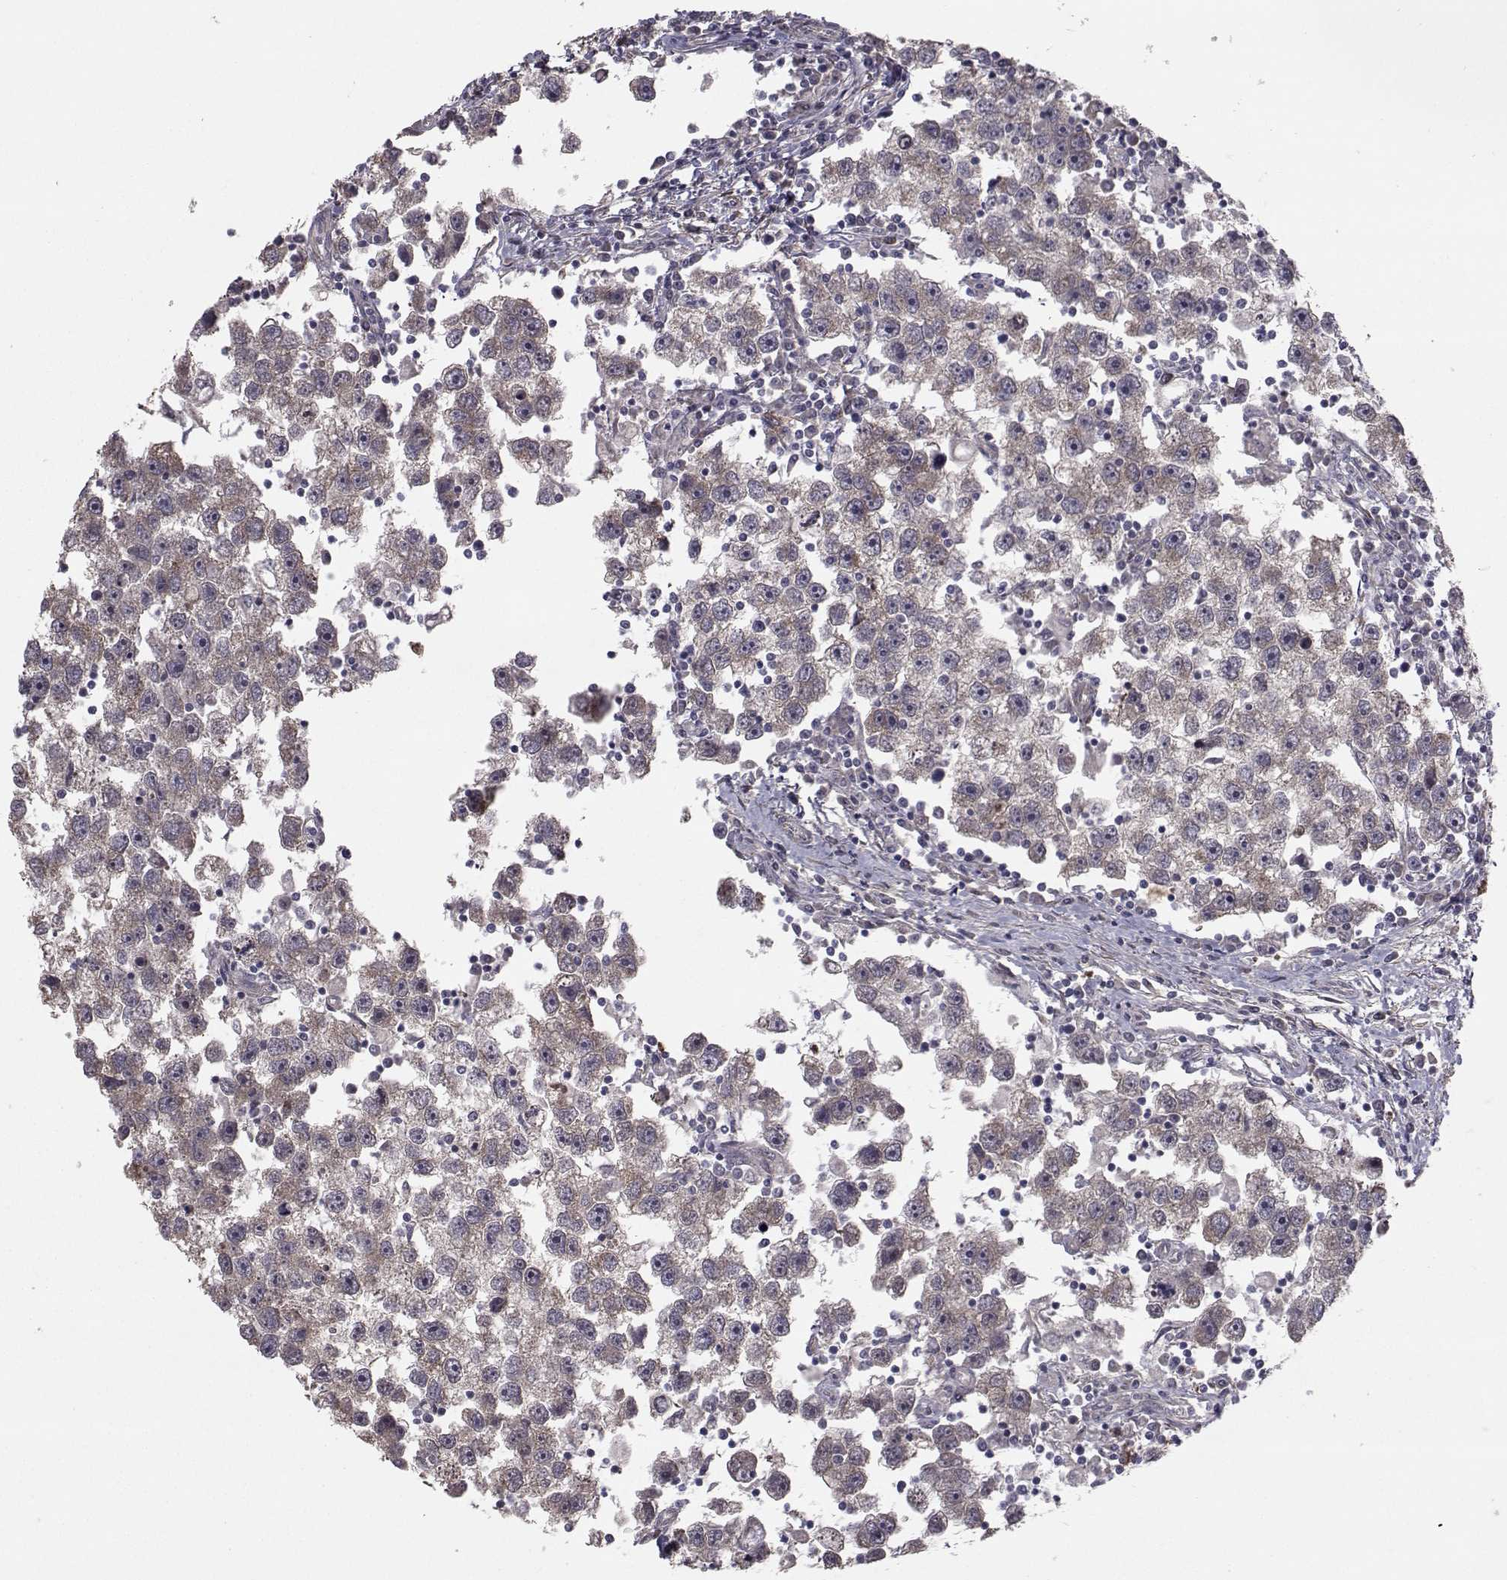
{"staining": {"intensity": "negative", "quantity": "none", "location": "none"}, "tissue": "testis cancer", "cell_type": "Tumor cells", "image_type": "cancer", "snomed": [{"axis": "morphology", "description": "Seminoma, NOS"}, {"axis": "topography", "description": "Testis"}], "caption": "IHC of seminoma (testis) demonstrates no positivity in tumor cells.", "gene": "TRIP10", "patient": {"sex": "male", "age": 30}}